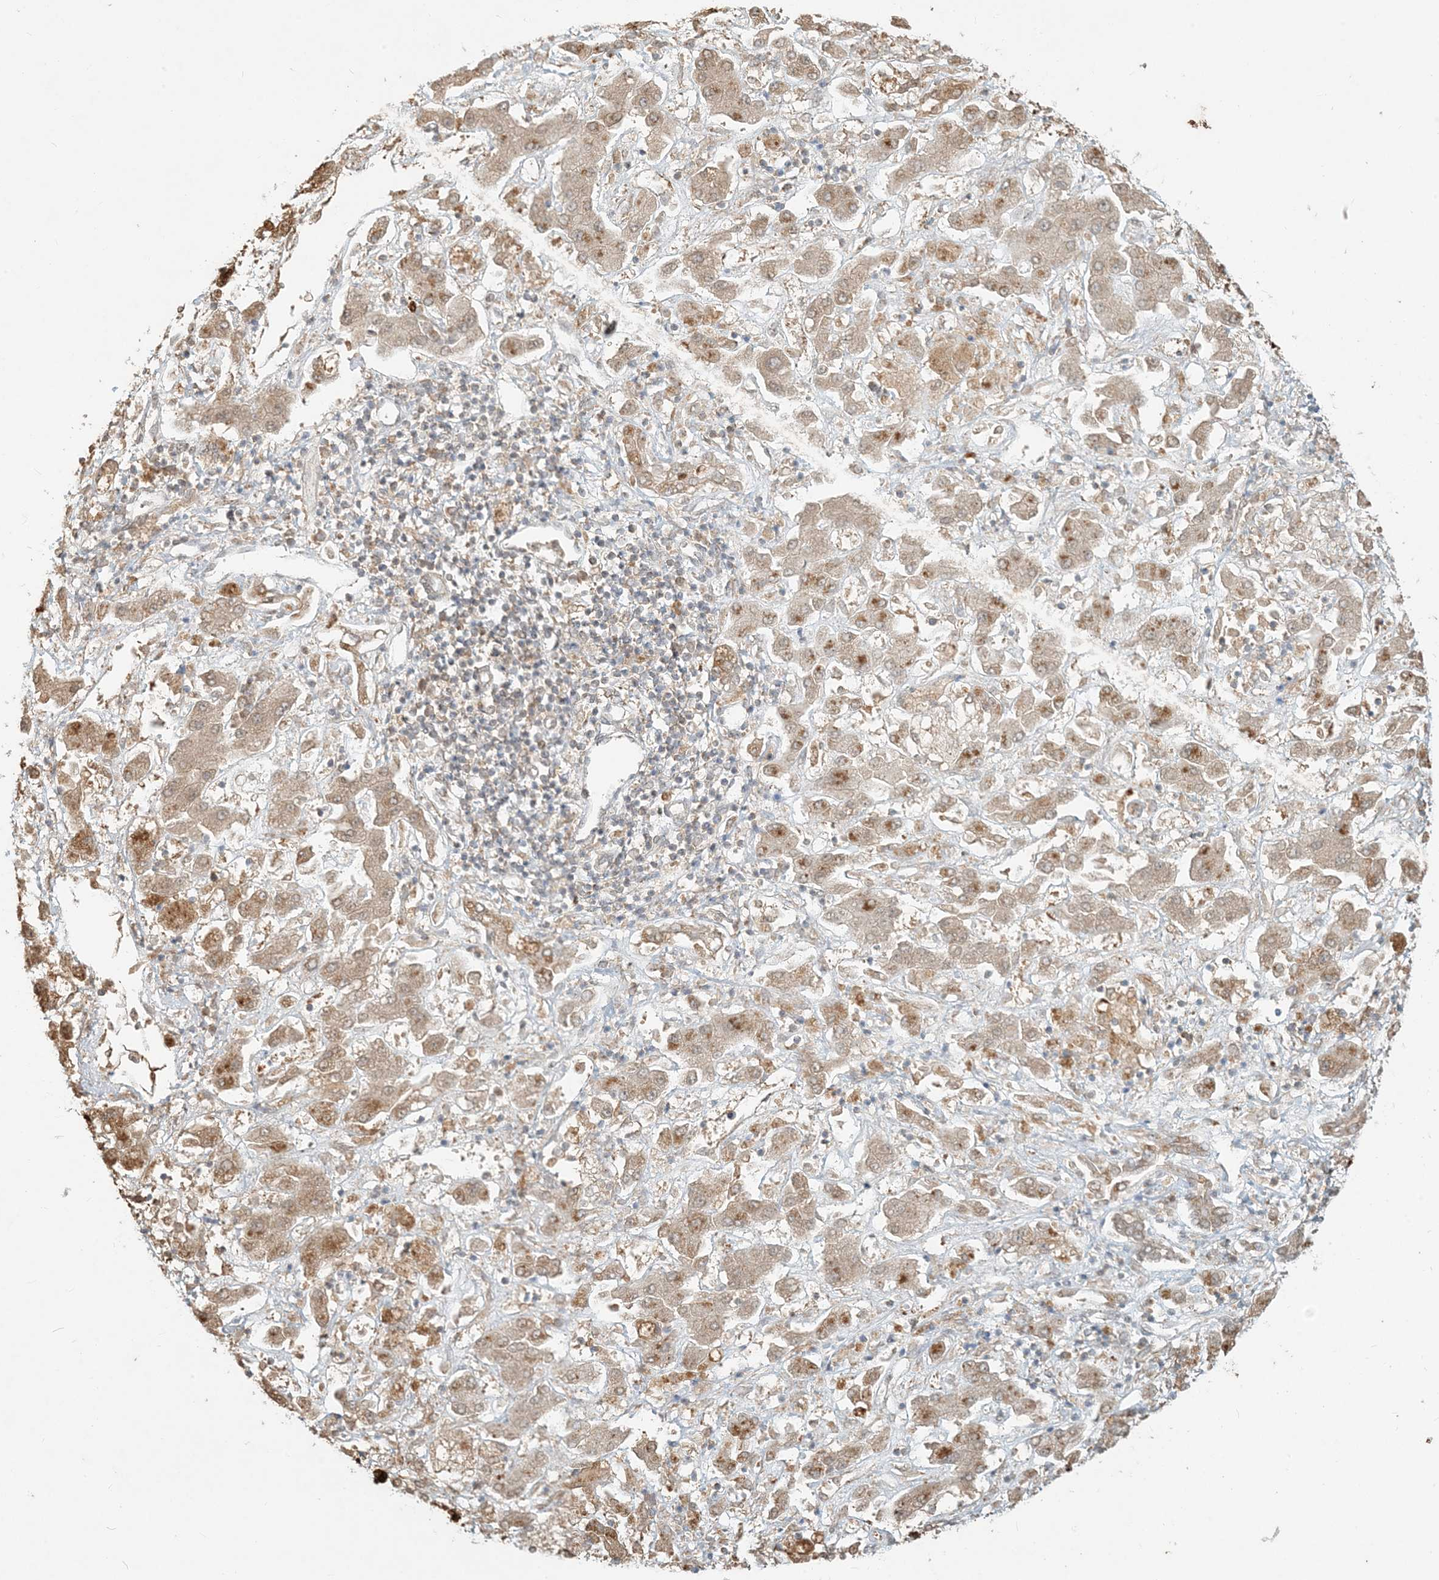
{"staining": {"intensity": "moderate", "quantity": ">75%", "location": "cytoplasmic/membranous,nuclear"}, "tissue": "liver cancer", "cell_type": "Tumor cells", "image_type": "cancer", "snomed": [{"axis": "morphology", "description": "Cholangiocarcinoma"}, {"axis": "topography", "description": "Liver"}], "caption": "Human cholangiocarcinoma (liver) stained with a protein marker reveals moderate staining in tumor cells.", "gene": "MCOLN1", "patient": {"sex": "male", "age": 50}}